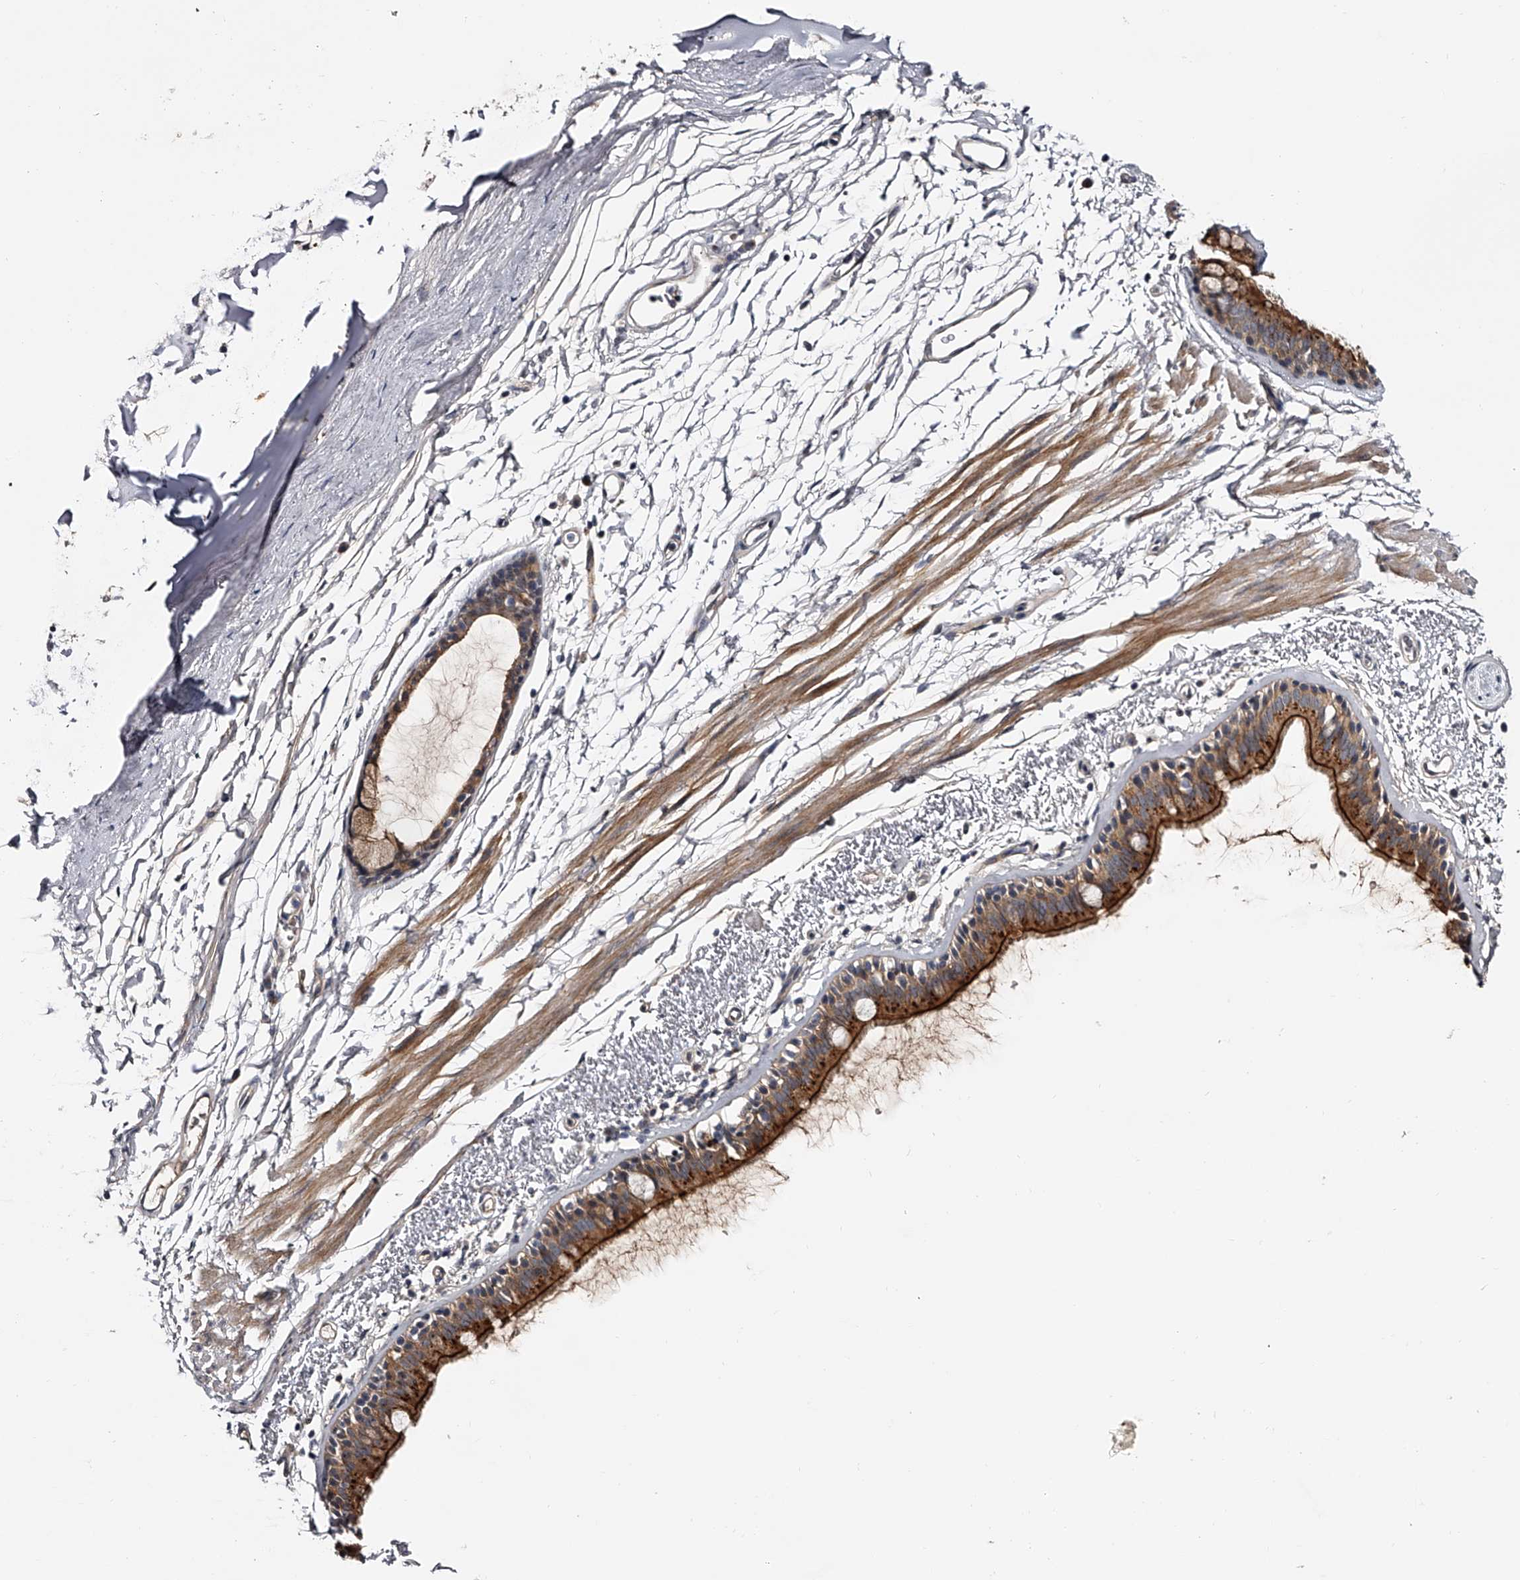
{"staining": {"intensity": "moderate", "quantity": ">75%", "location": "cytoplasmic/membranous"}, "tissue": "bronchus", "cell_type": "Respiratory epithelial cells", "image_type": "normal", "snomed": [{"axis": "morphology", "description": "Normal tissue, NOS"}, {"axis": "topography", "description": "Lymph node"}, {"axis": "topography", "description": "Bronchus"}], "caption": "Moderate cytoplasmic/membranous staining for a protein is seen in approximately >75% of respiratory epithelial cells of normal bronchus using immunohistochemistry (IHC).", "gene": "MDN1", "patient": {"sex": "female", "age": 70}}